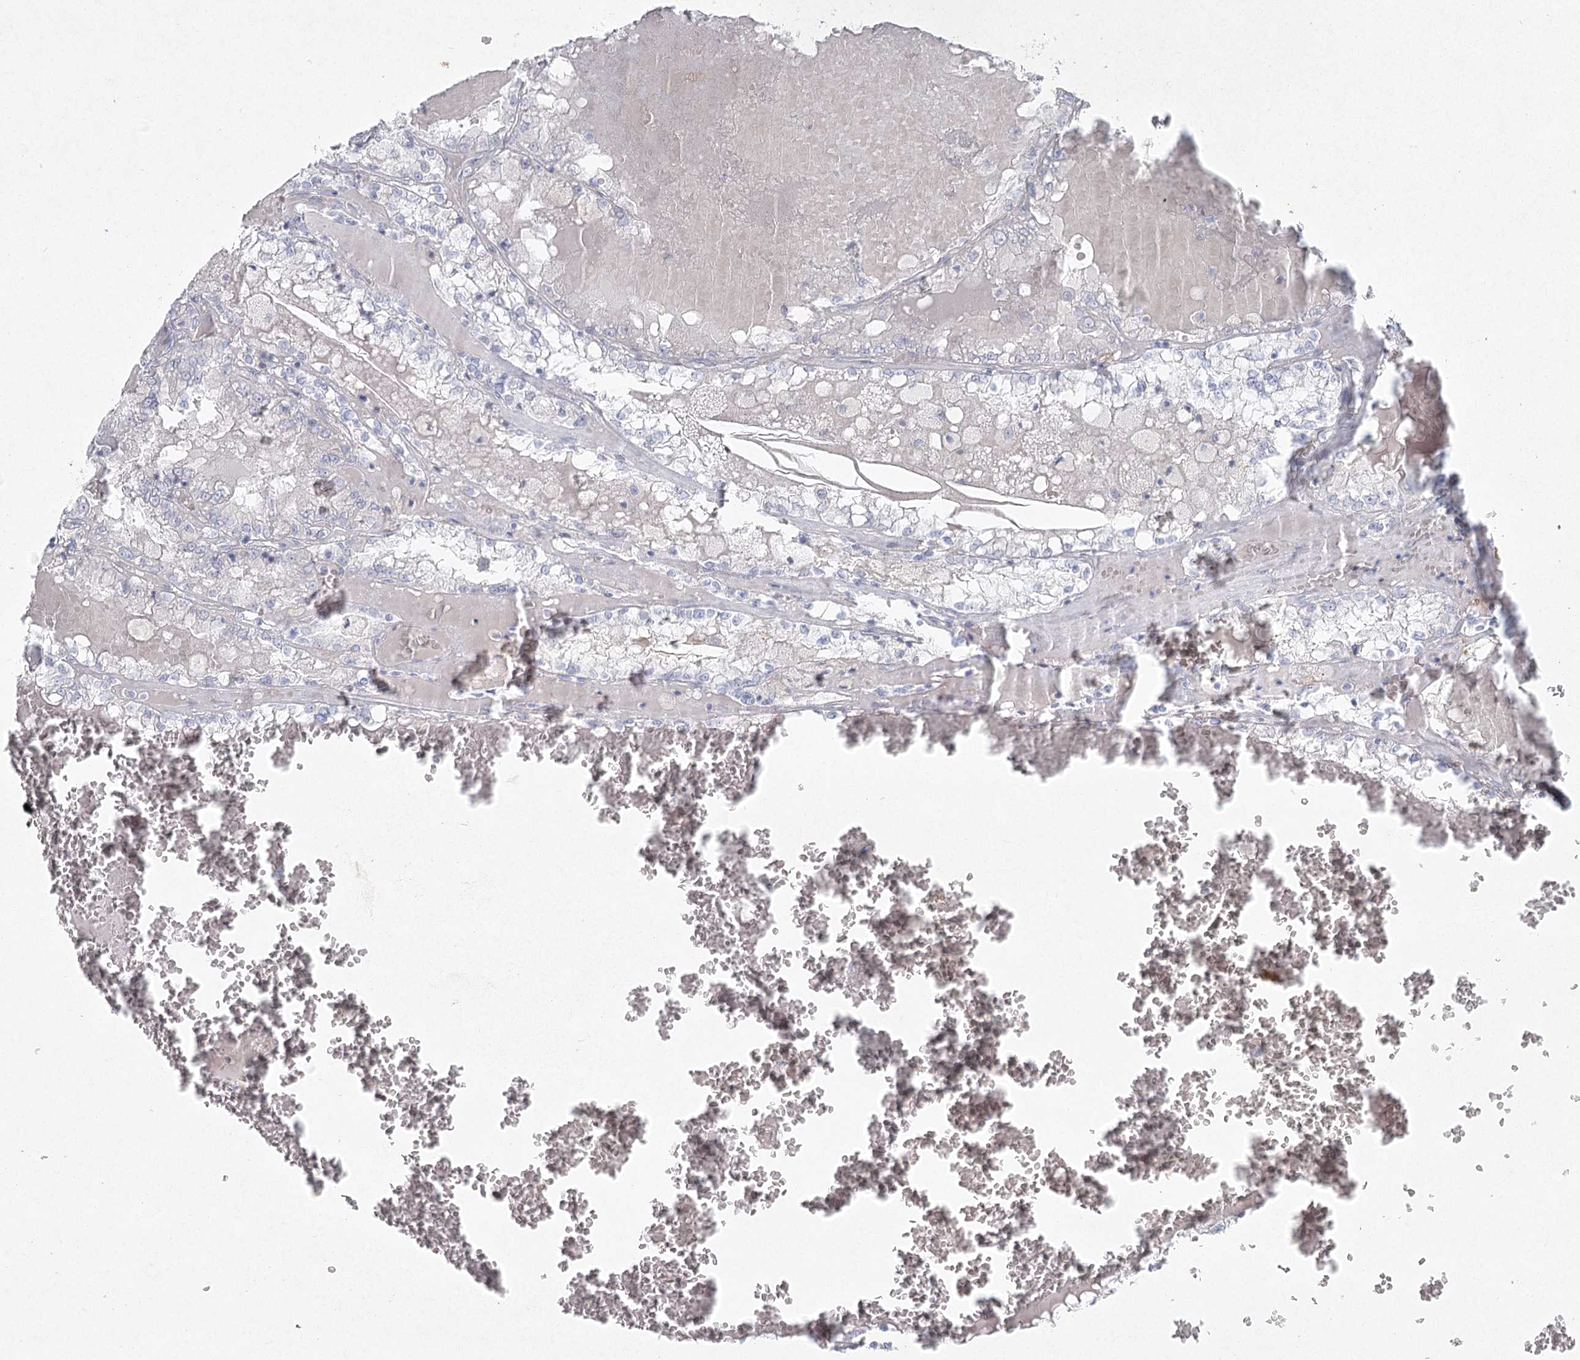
{"staining": {"intensity": "negative", "quantity": "none", "location": "none"}, "tissue": "renal cancer", "cell_type": "Tumor cells", "image_type": "cancer", "snomed": [{"axis": "morphology", "description": "Adenocarcinoma, NOS"}, {"axis": "topography", "description": "Kidney"}], "caption": "Immunohistochemistry of renal adenocarcinoma shows no expression in tumor cells.", "gene": "LRP2BP", "patient": {"sex": "female", "age": 56}}